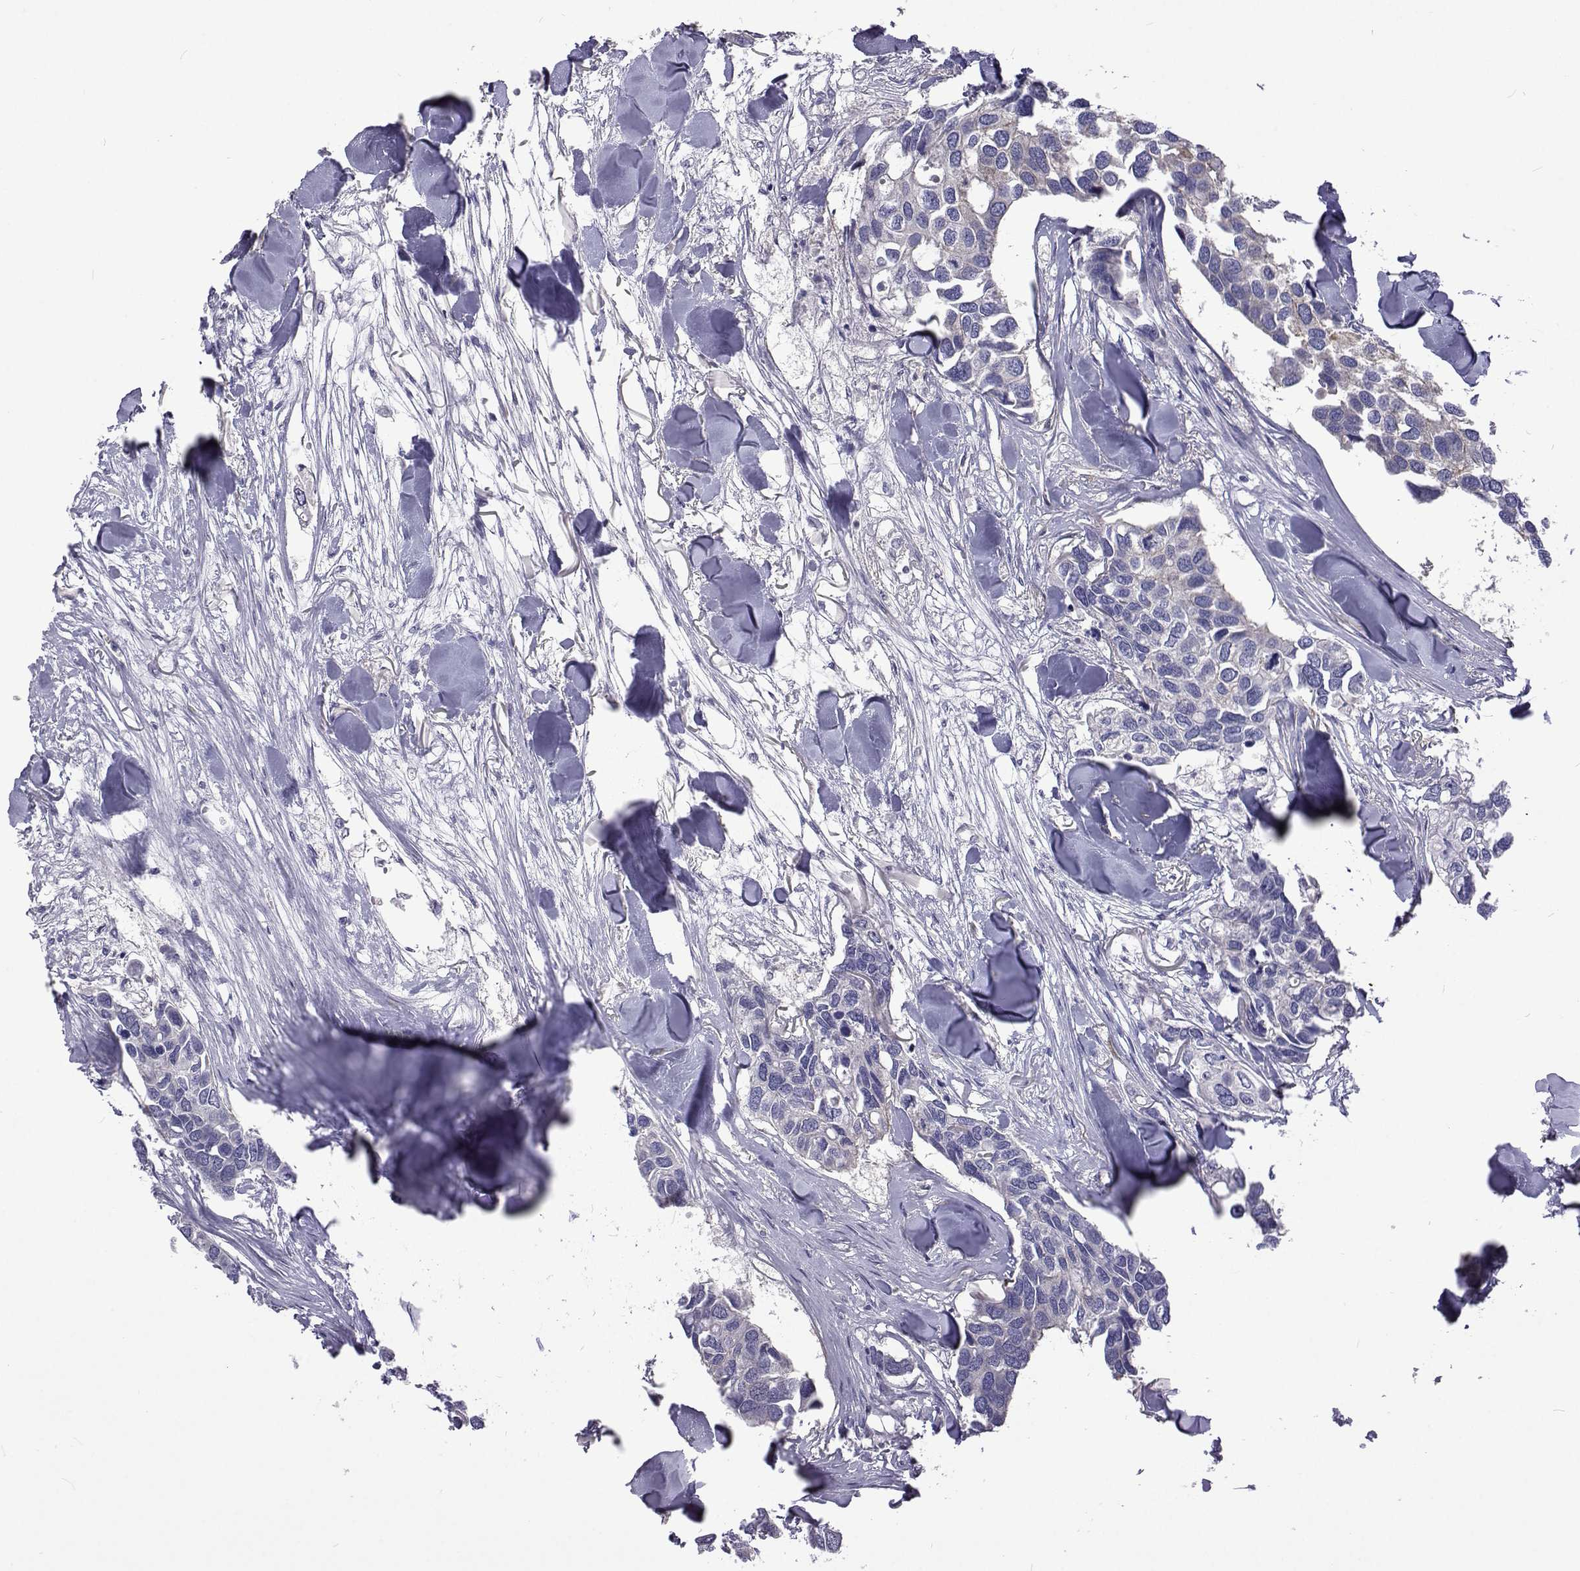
{"staining": {"intensity": "negative", "quantity": "none", "location": "none"}, "tissue": "breast cancer", "cell_type": "Tumor cells", "image_type": "cancer", "snomed": [{"axis": "morphology", "description": "Duct carcinoma"}, {"axis": "topography", "description": "Breast"}], "caption": "There is no significant staining in tumor cells of breast cancer (invasive ductal carcinoma).", "gene": "NPR3", "patient": {"sex": "female", "age": 83}}